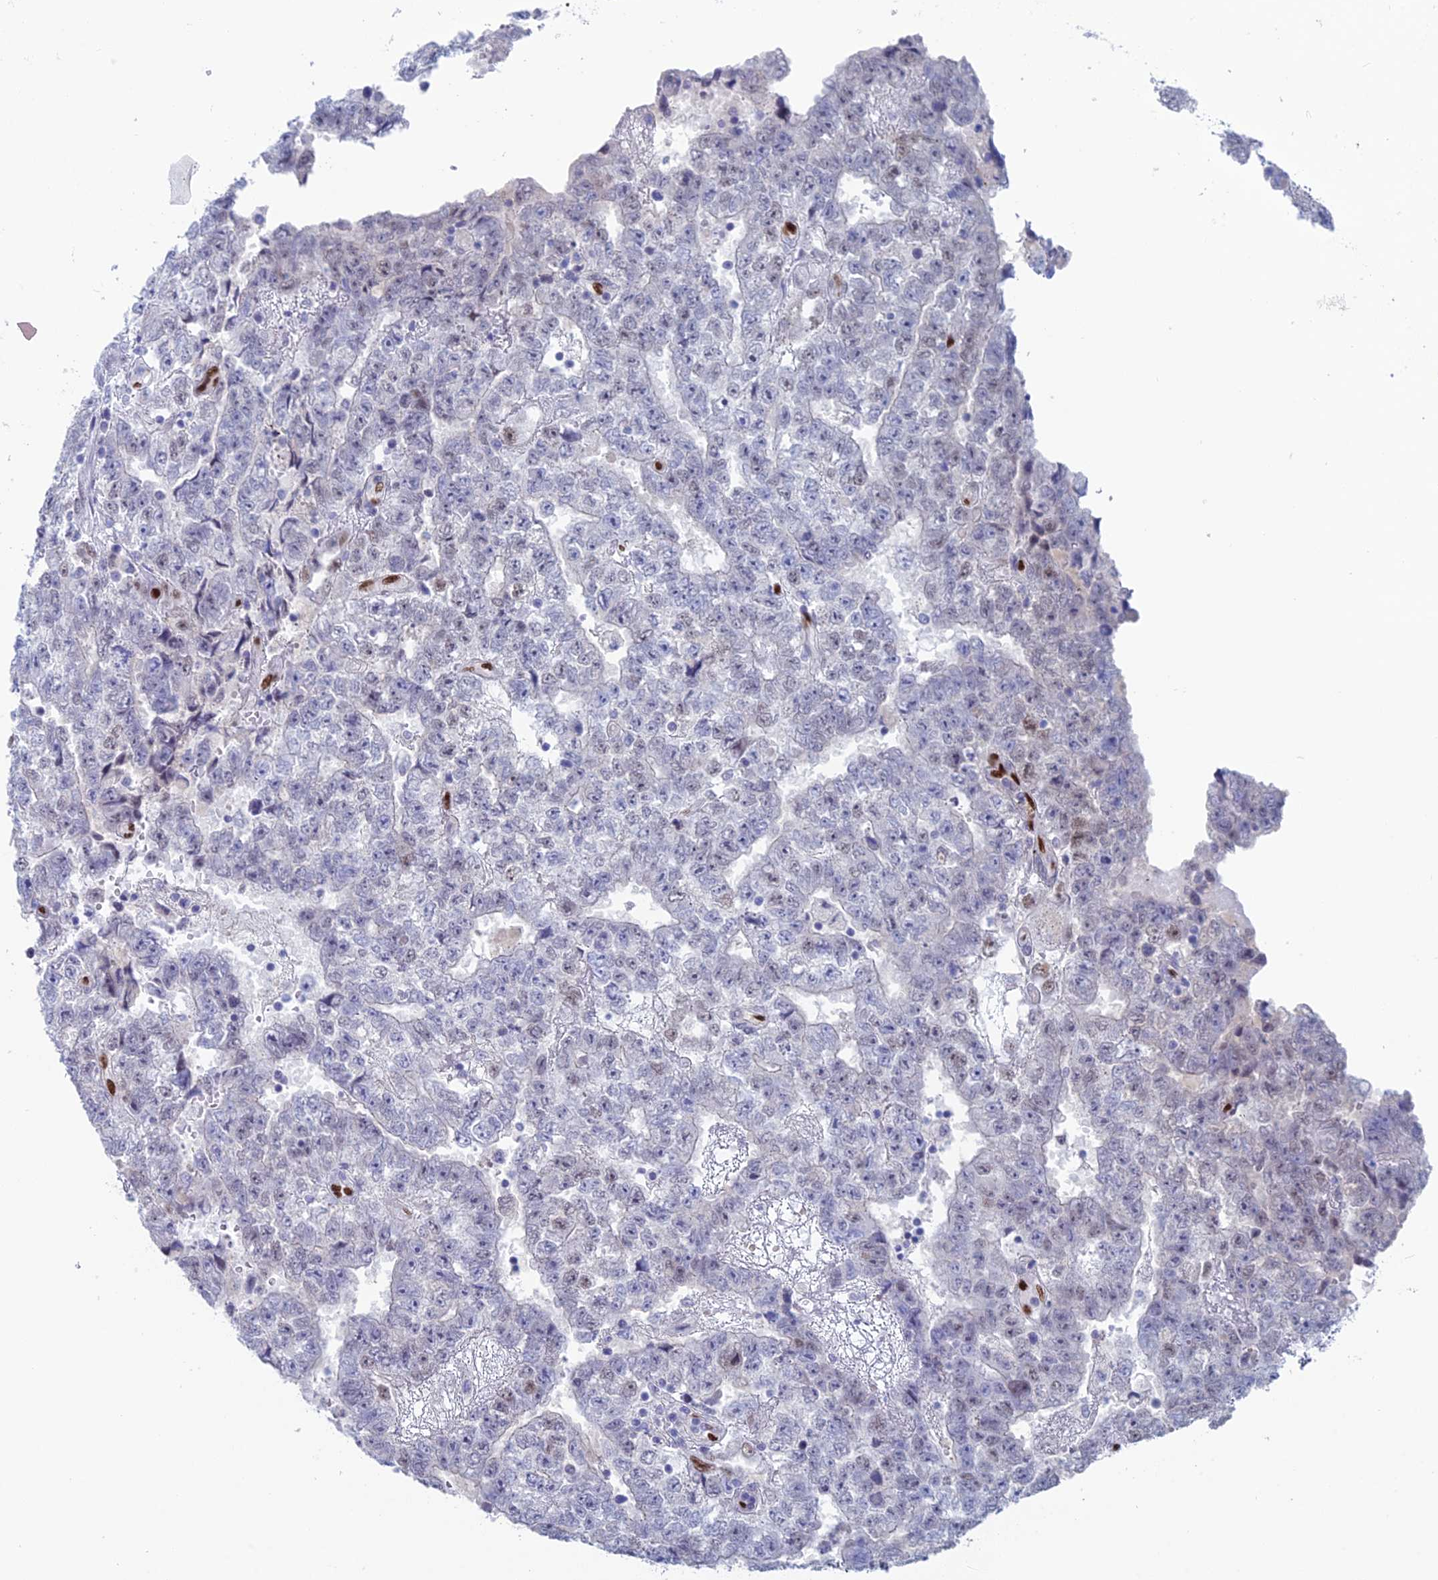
{"staining": {"intensity": "negative", "quantity": "none", "location": "none"}, "tissue": "testis cancer", "cell_type": "Tumor cells", "image_type": "cancer", "snomed": [{"axis": "morphology", "description": "Carcinoma, Embryonal, NOS"}, {"axis": "topography", "description": "Testis"}], "caption": "High power microscopy histopathology image of an immunohistochemistry (IHC) histopathology image of embryonal carcinoma (testis), revealing no significant expression in tumor cells.", "gene": "NOL4L", "patient": {"sex": "male", "age": 25}}